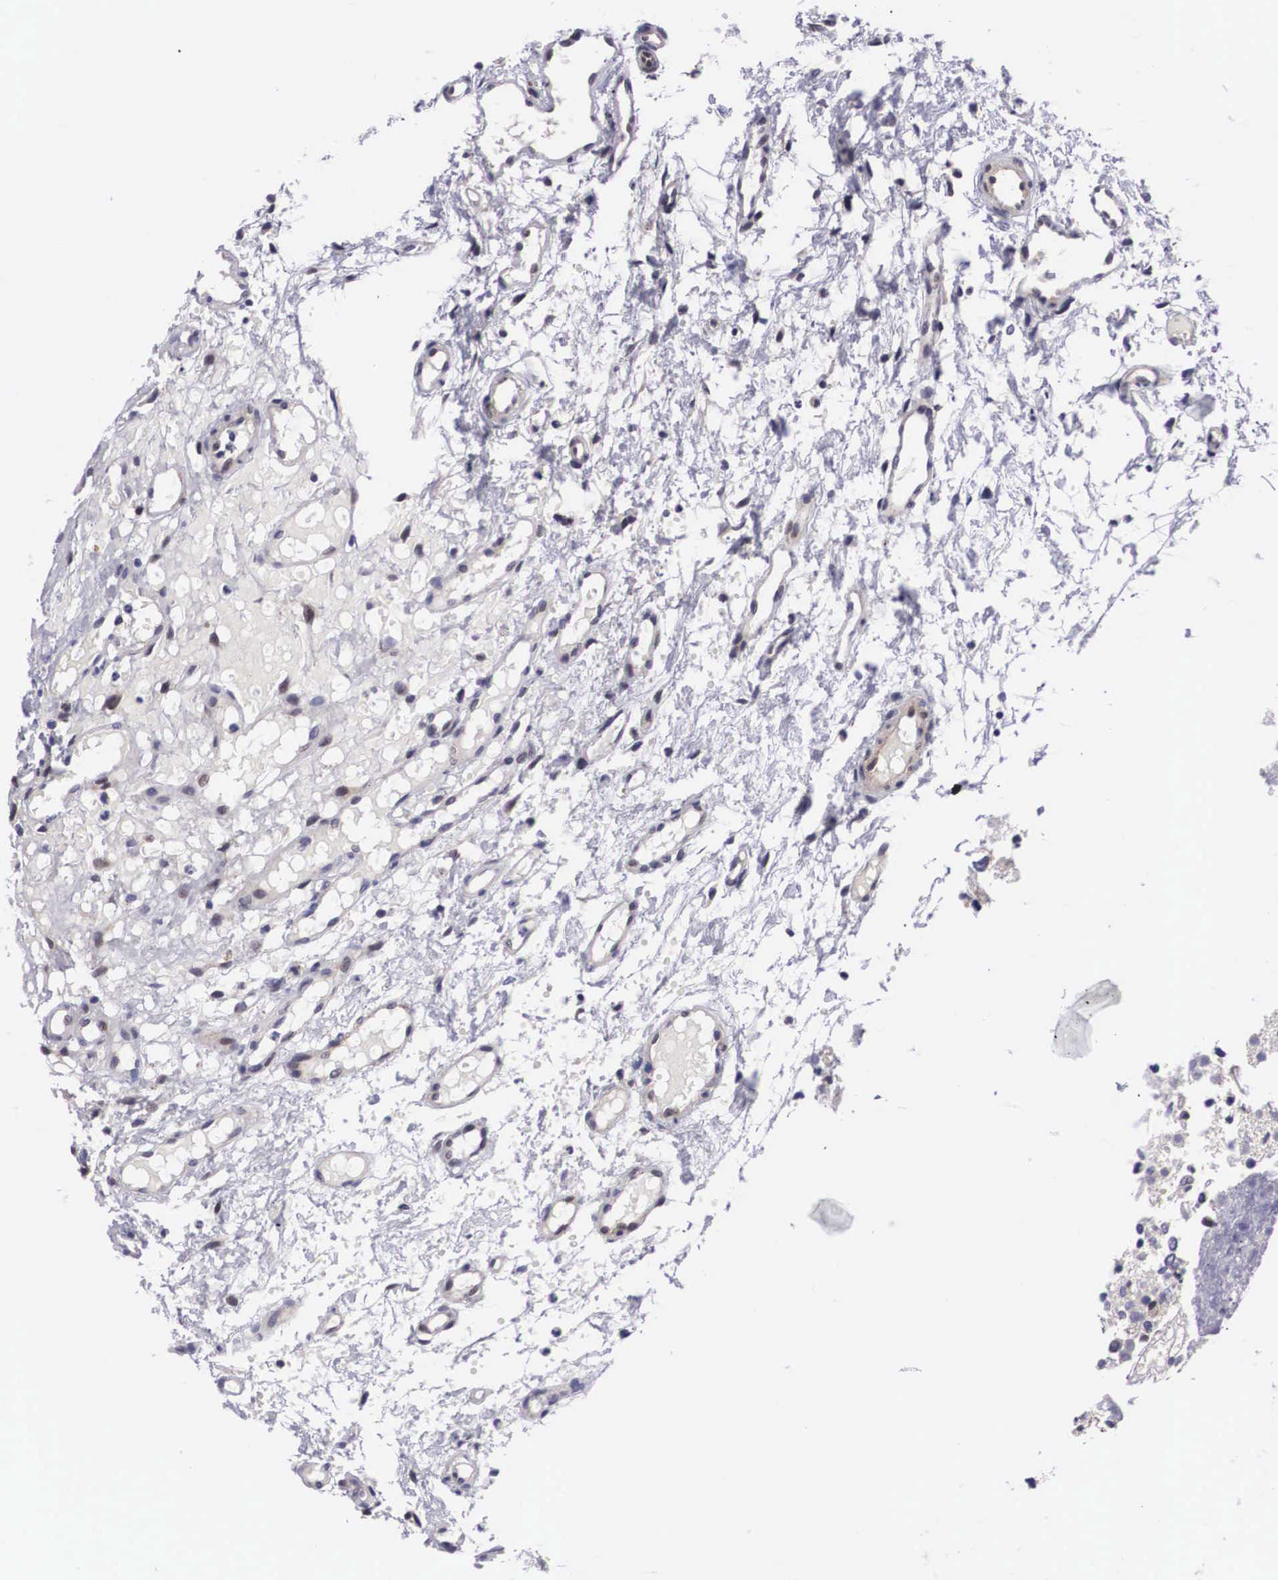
{"staining": {"intensity": "weak", "quantity": "25%-75%", "location": "cytoplasmic/membranous,nuclear"}, "tissue": "glioma", "cell_type": "Tumor cells", "image_type": "cancer", "snomed": [{"axis": "morphology", "description": "Glioma, malignant, High grade"}, {"axis": "topography", "description": "Brain"}], "caption": "DAB immunohistochemical staining of human high-grade glioma (malignant) displays weak cytoplasmic/membranous and nuclear protein staining in approximately 25%-75% of tumor cells. Immunohistochemistry (ihc) stains the protein of interest in brown and the nuclei are stained blue.", "gene": "EMID1", "patient": {"sex": "male", "age": 77}}